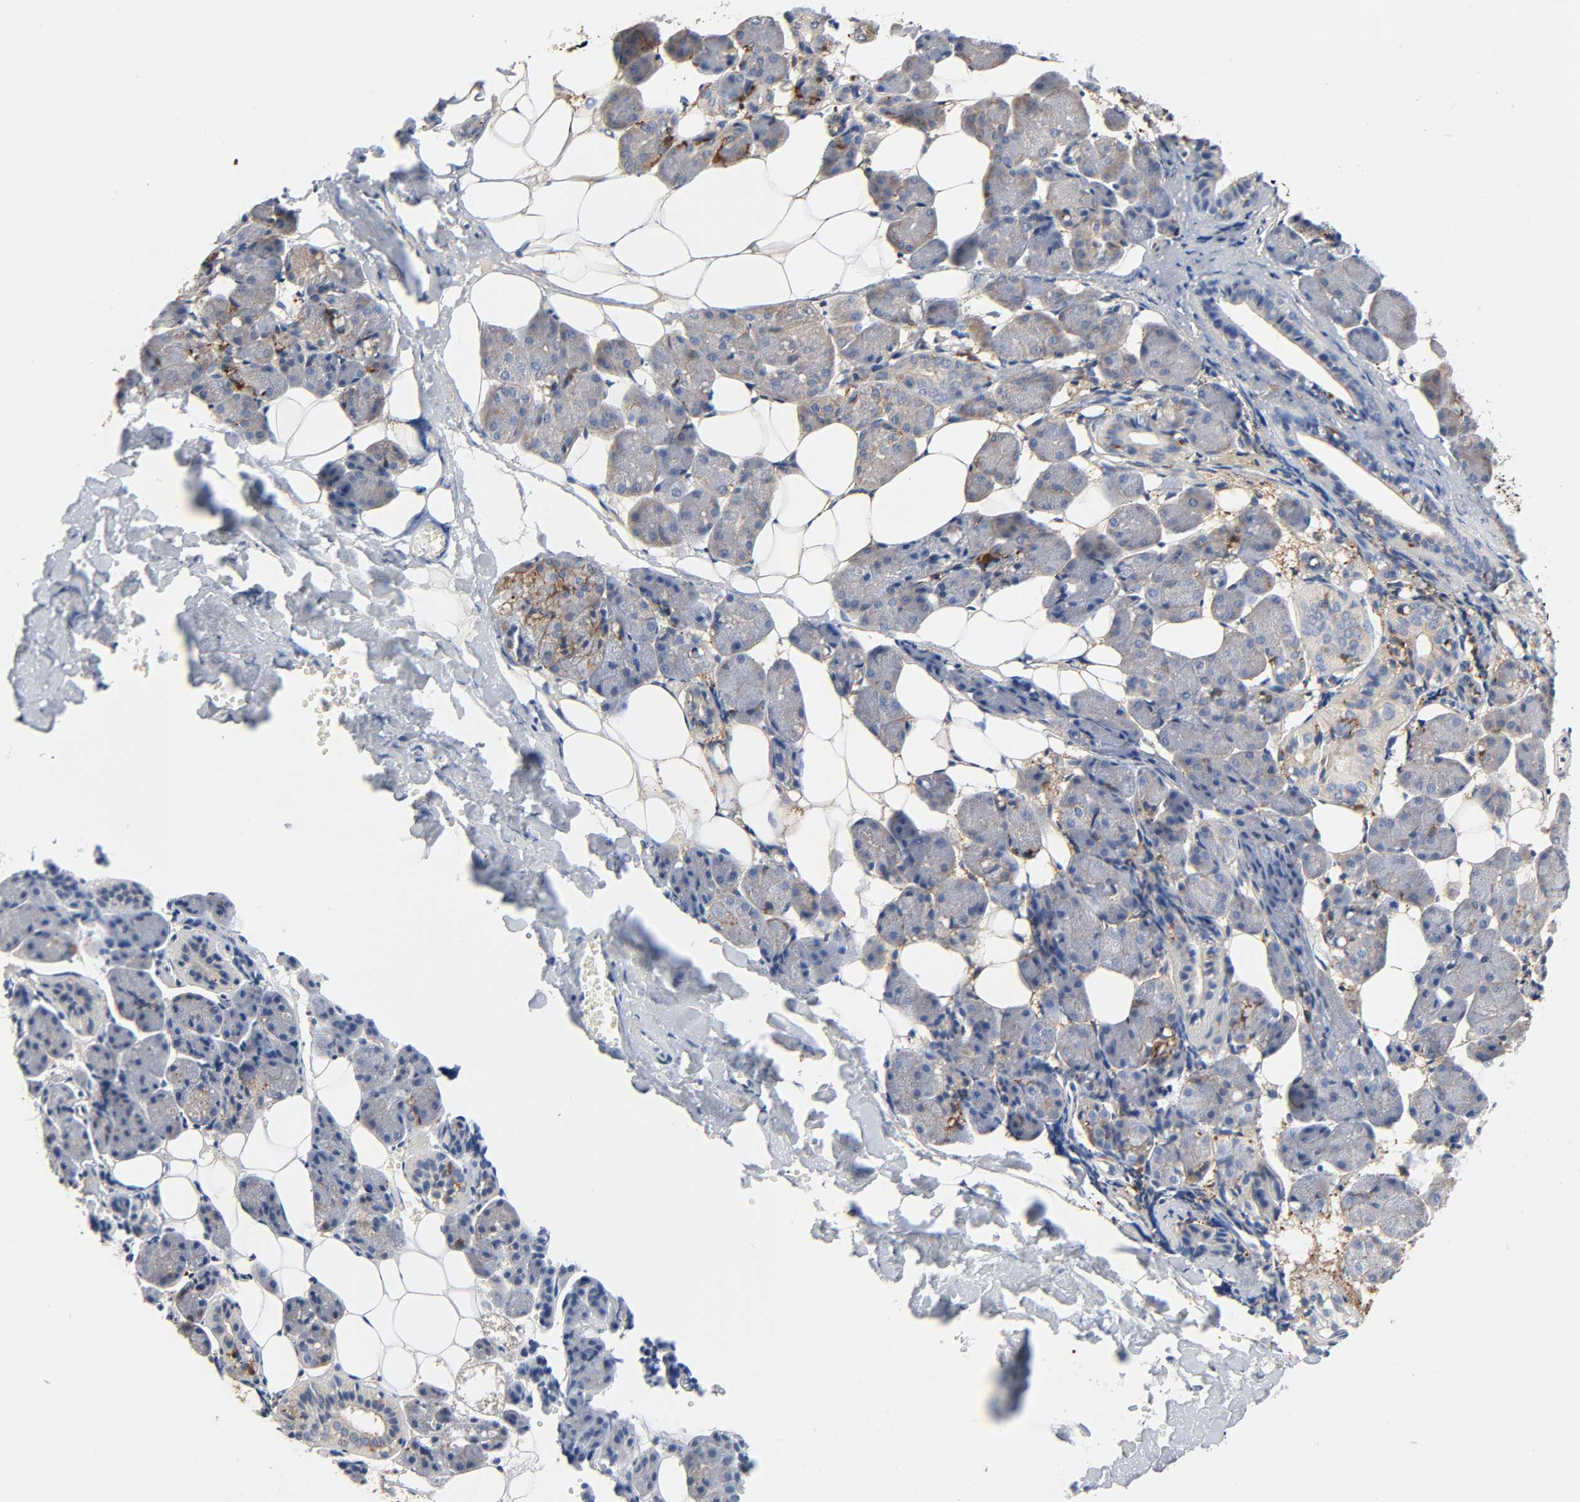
{"staining": {"intensity": "moderate", "quantity": "25%-75%", "location": "cytoplasmic/membranous"}, "tissue": "salivary gland", "cell_type": "Glandular cells", "image_type": "normal", "snomed": [{"axis": "morphology", "description": "Normal tissue, NOS"}, {"axis": "morphology", "description": "Adenoma, NOS"}, {"axis": "topography", "description": "Salivary gland"}], "caption": "Brown immunohistochemical staining in normal human salivary gland demonstrates moderate cytoplasmic/membranous positivity in approximately 25%-75% of glandular cells.", "gene": "BIN1", "patient": {"sex": "female", "age": 32}}